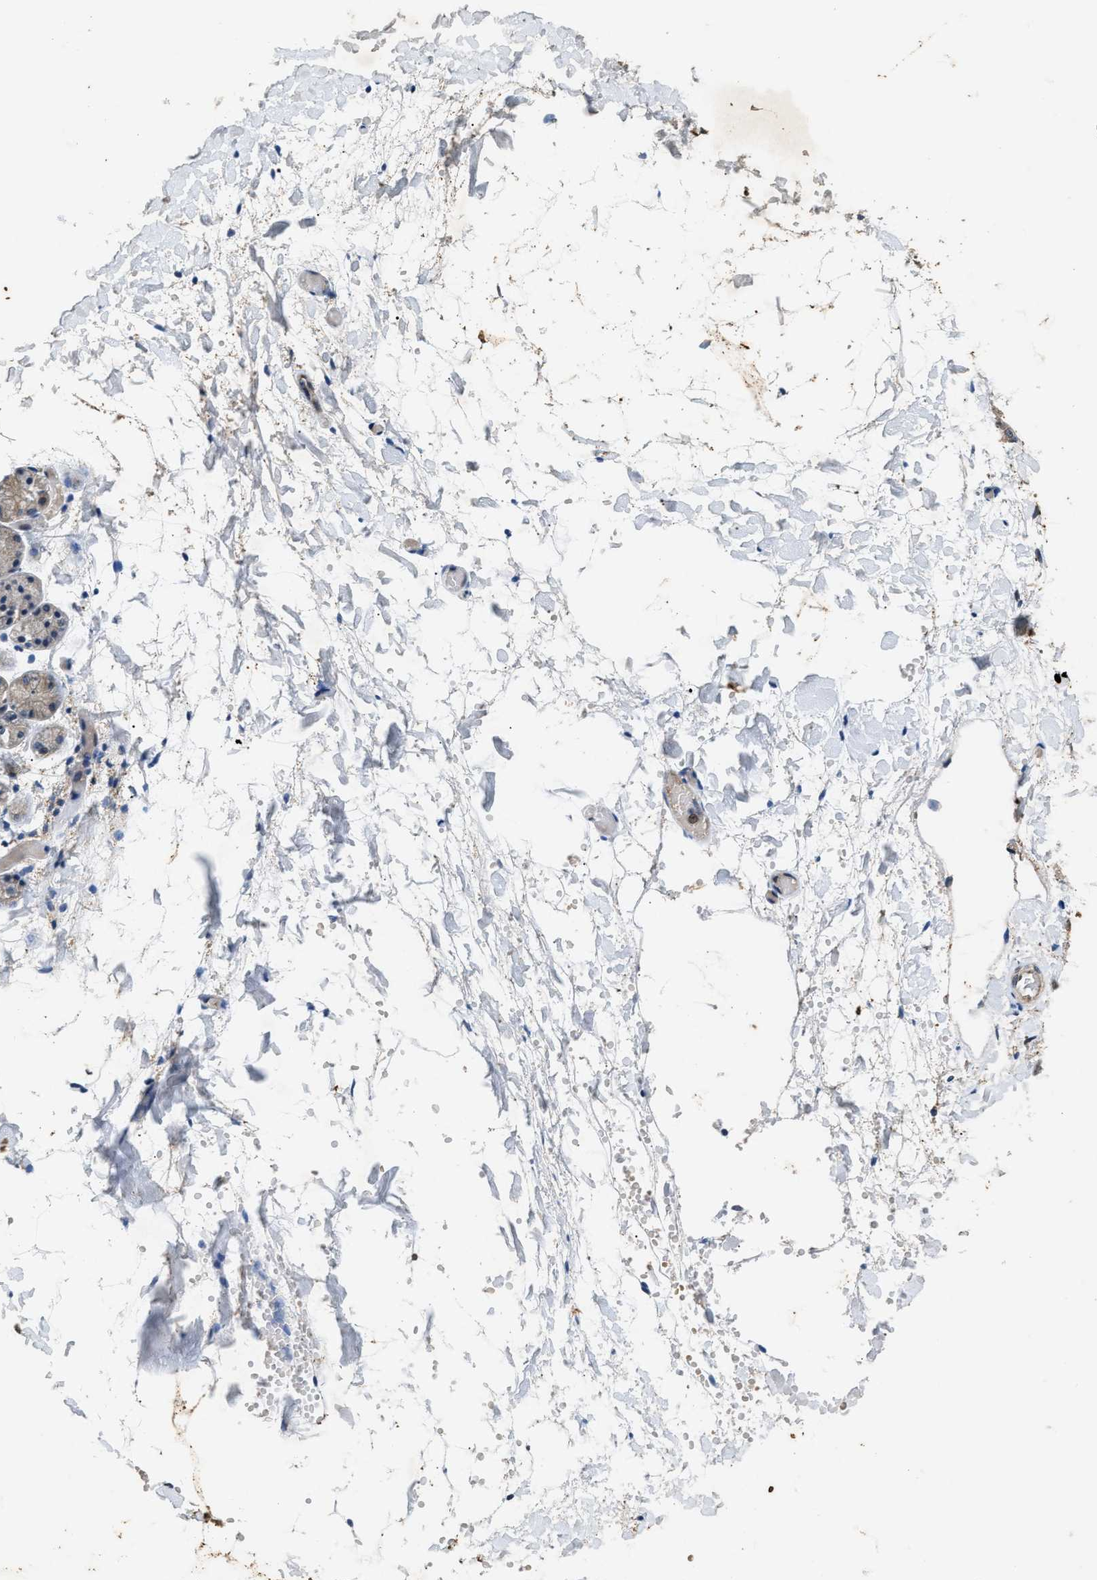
{"staining": {"intensity": "weak", "quantity": "<25%", "location": "cytoplasmic/membranous"}, "tissue": "salivary gland", "cell_type": "Glandular cells", "image_type": "normal", "snomed": [{"axis": "morphology", "description": "Normal tissue, NOS"}, {"axis": "topography", "description": "Salivary gland"}], "caption": "IHC micrograph of normal salivary gland: human salivary gland stained with DAB (3,3'-diaminobenzidine) demonstrates no significant protein expression in glandular cells.", "gene": "CHUK", "patient": {"sex": "female", "age": 24}}